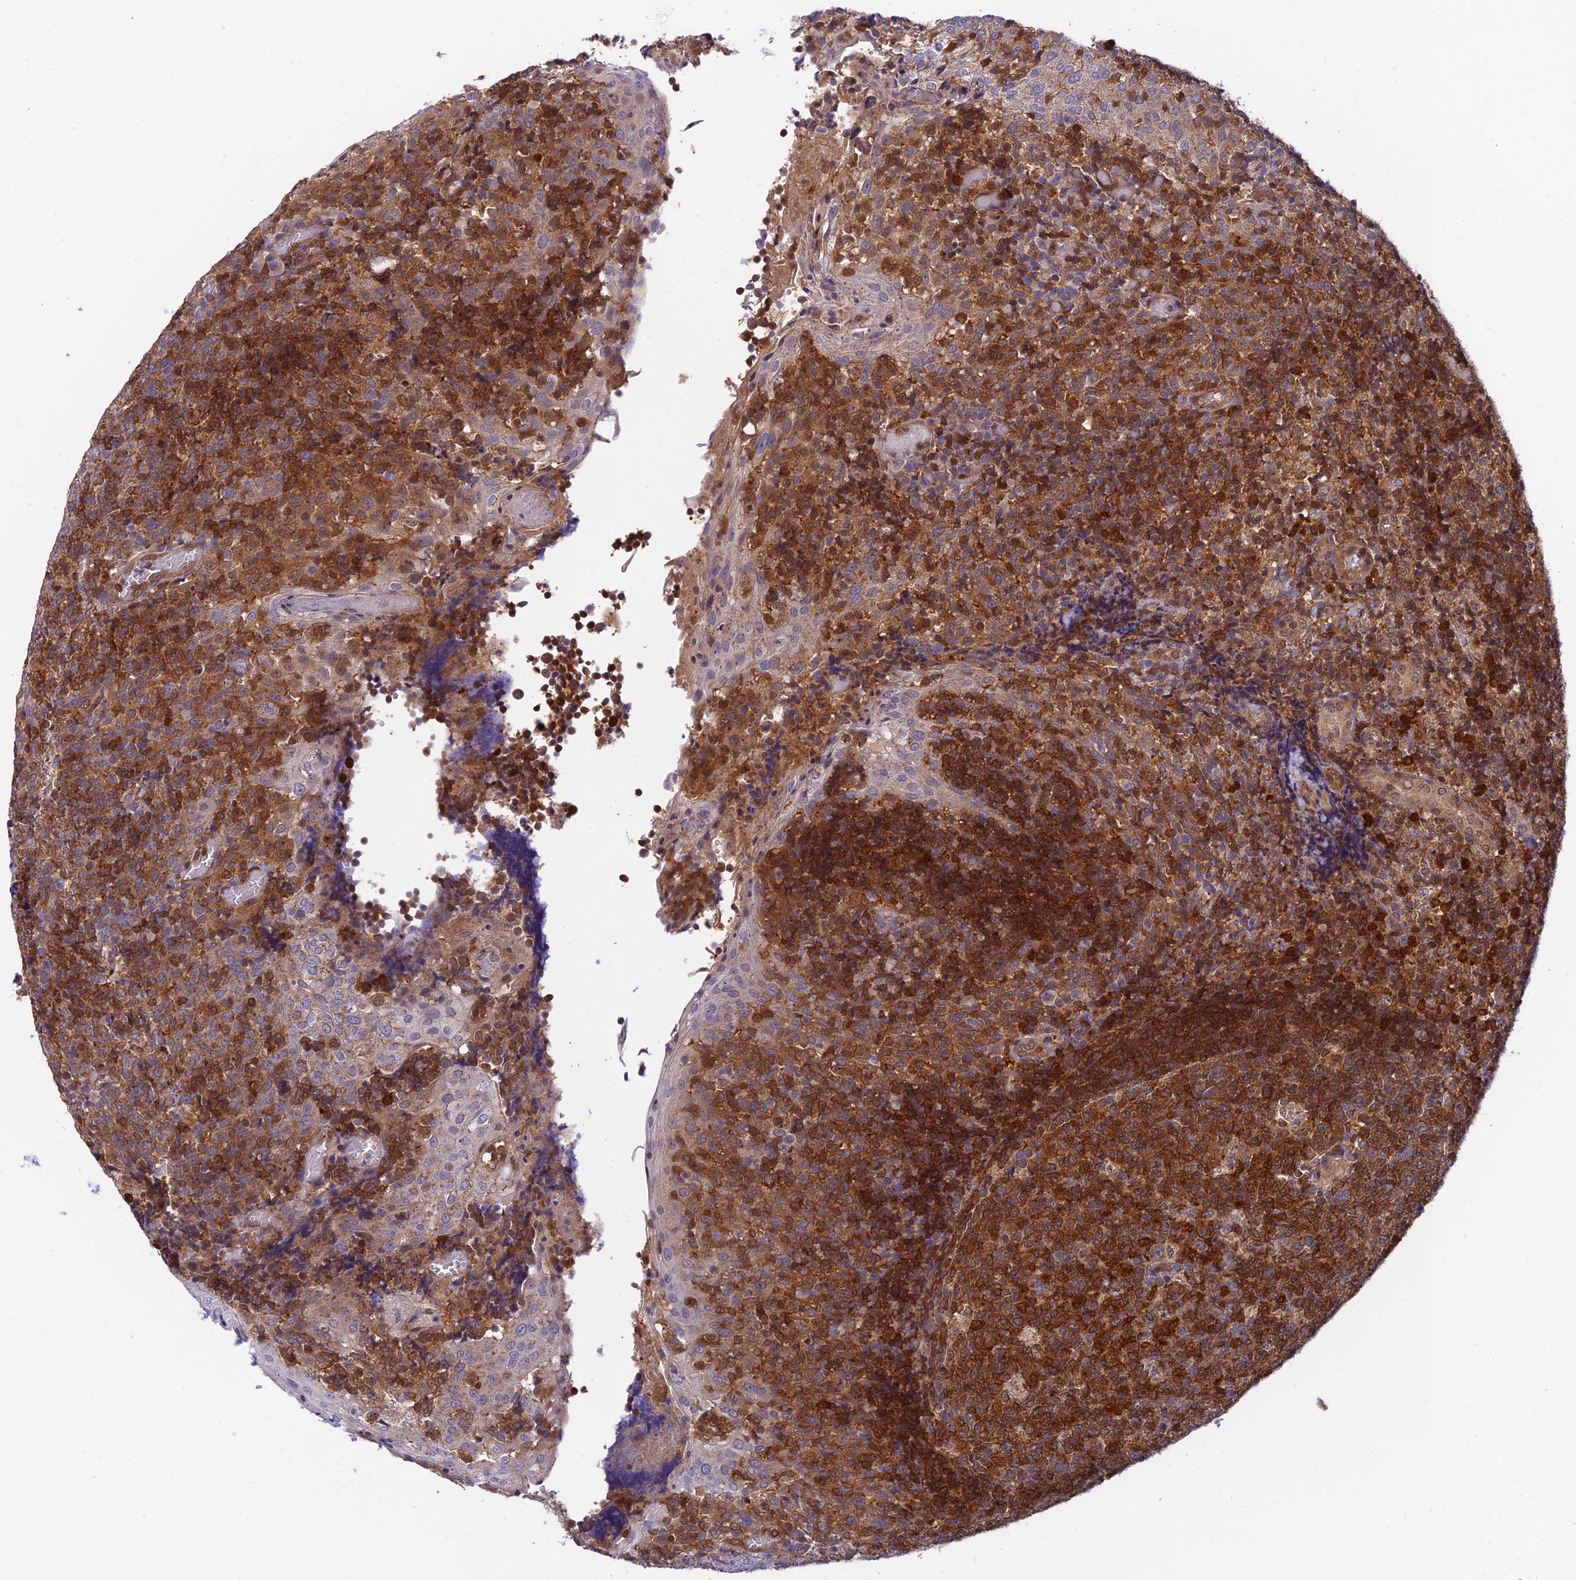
{"staining": {"intensity": "moderate", "quantity": ">75%", "location": "cytoplasmic/membranous"}, "tissue": "tonsil", "cell_type": "Germinal center cells", "image_type": "normal", "snomed": [{"axis": "morphology", "description": "Normal tissue, NOS"}, {"axis": "topography", "description": "Tonsil"}], "caption": "The micrograph shows a brown stain indicating the presence of a protein in the cytoplasmic/membranous of germinal center cells in tonsil.", "gene": "LYSMD2", "patient": {"sex": "female", "age": 19}}